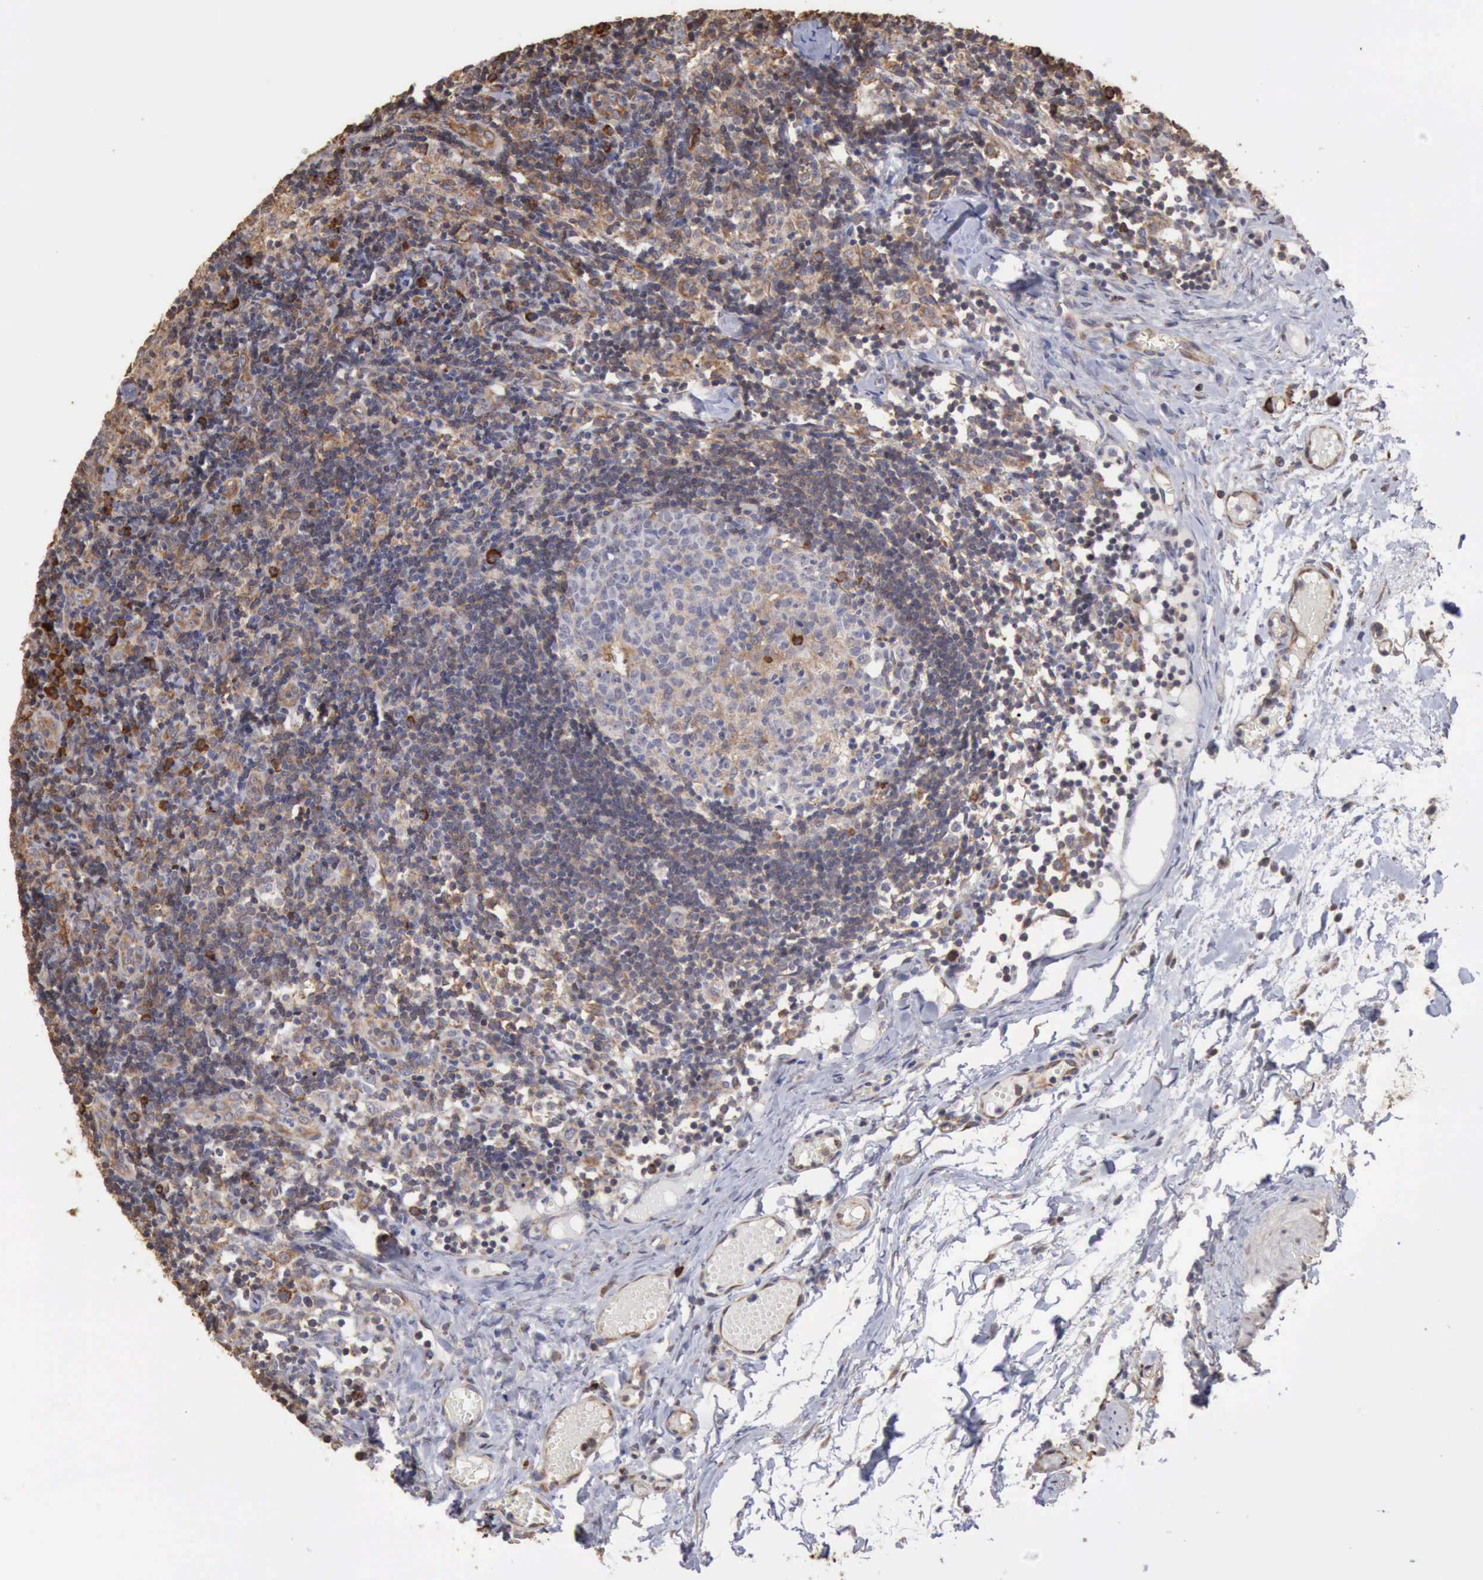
{"staining": {"intensity": "moderate", "quantity": "<25%", "location": "cytoplasmic/membranous"}, "tissue": "lymph node", "cell_type": "Germinal center cells", "image_type": "normal", "snomed": [{"axis": "morphology", "description": "Normal tissue, NOS"}, {"axis": "morphology", "description": "Inflammation, NOS"}, {"axis": "topography", "description": "Lymph node"}, {"axis": "topography", "description": "Salivary gland"}], "caption": "The immunohistochemical stain labels moderate cytoplasmic/membranous expression in germinal center cells of benign lymph node.", "gene": "GPR101", "patient": {"sex": "male", "age": 3}}